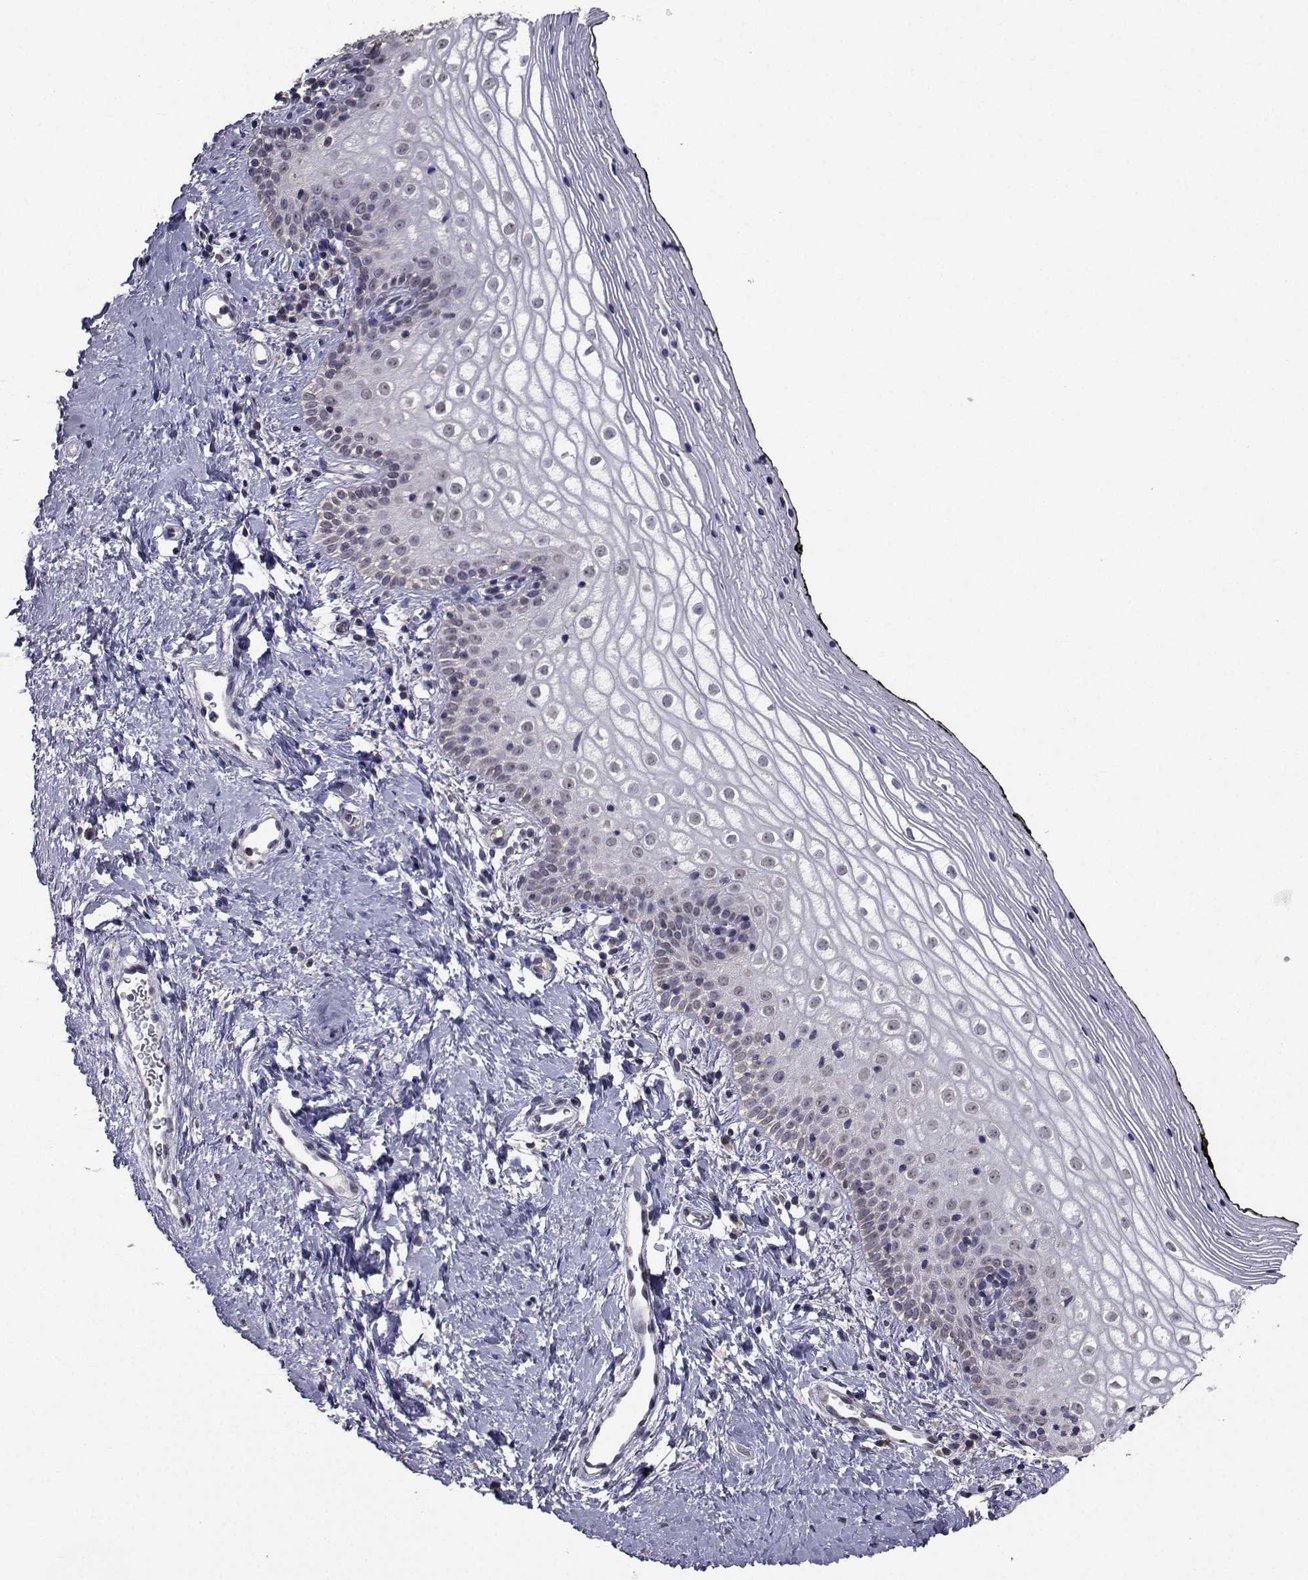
{"staining": {"intensity": "negative", "quantity": "none", "location": "none"}, "tissue": "vagina", "cell_type": "Squamous epithelial cells", "image_type": "normal", "snomed": [{"axis": "morphology", "description": "Normal tissue, NOS"}, {"axis": "topography", "description": "Vagina"}], "caption": "This is an immunohistochemistry (IHC) micrograph of normal vagina. There is no positivity in squamous epithelial cells.", "gene": "CYP2S1", "patient": {"sex": "female", "age": 47}}